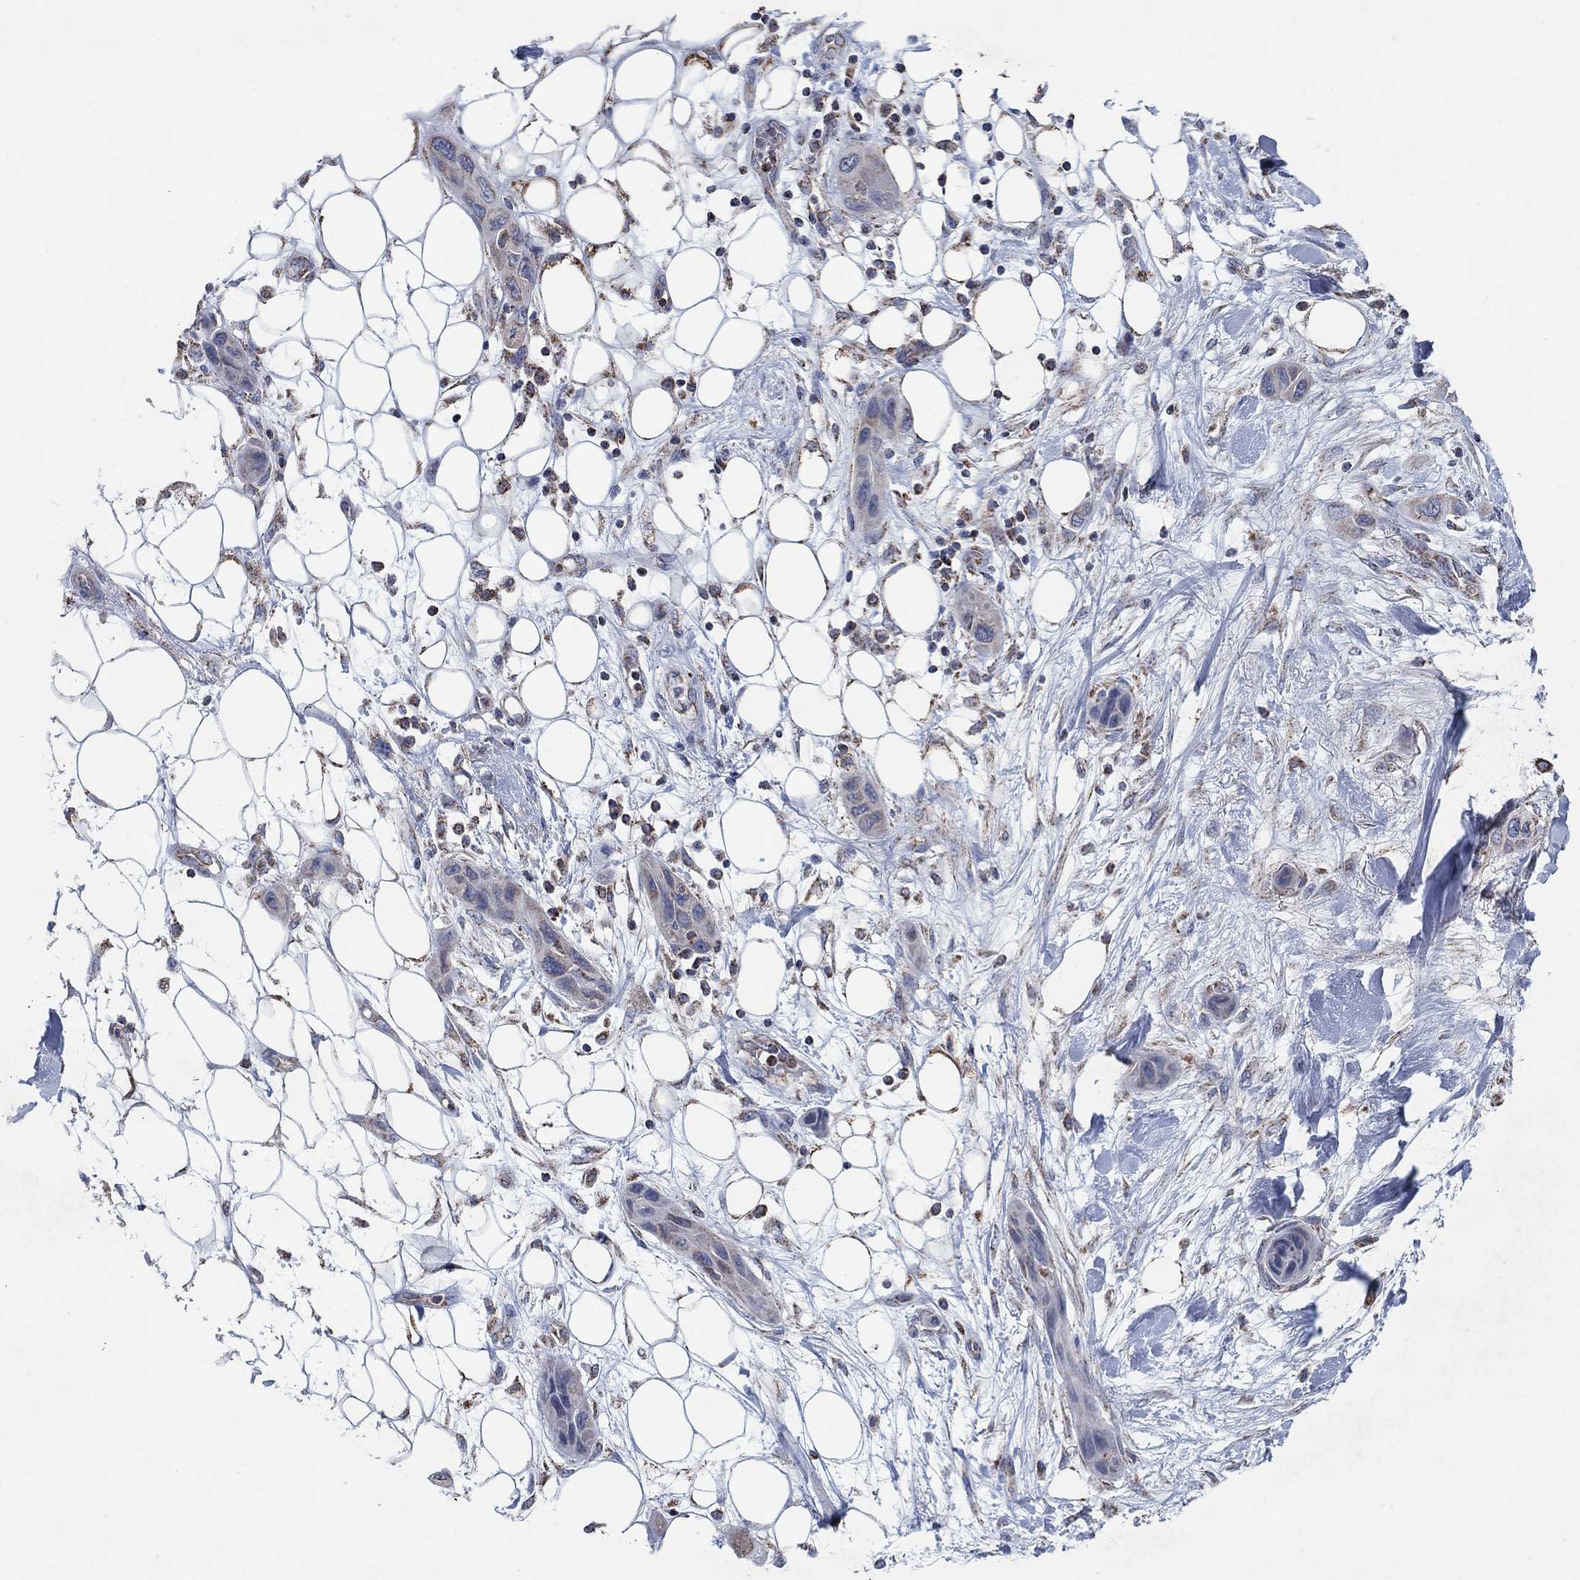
{"staining": {"intensity": "negative", "quantity": "none", "location": "none"}, "tissue": "skin cancer", "cell_type": "Tumor cells", "image_type": "cancer", "snomed": [{"axis": "morphology", "description": "Squamous cell carcinoma, NOS"}, {"axis": "topography", "description": "Skin"}], "caption": "High magnification brightfield microscopy of squamous cell carcinoma (skin) stained with DAB (brown) and counterstained with hematoxylin (blue): tumor cells show no significant positivity.", "gene": "C9orf85", "patient": {"sex": "male", "age": 79}}